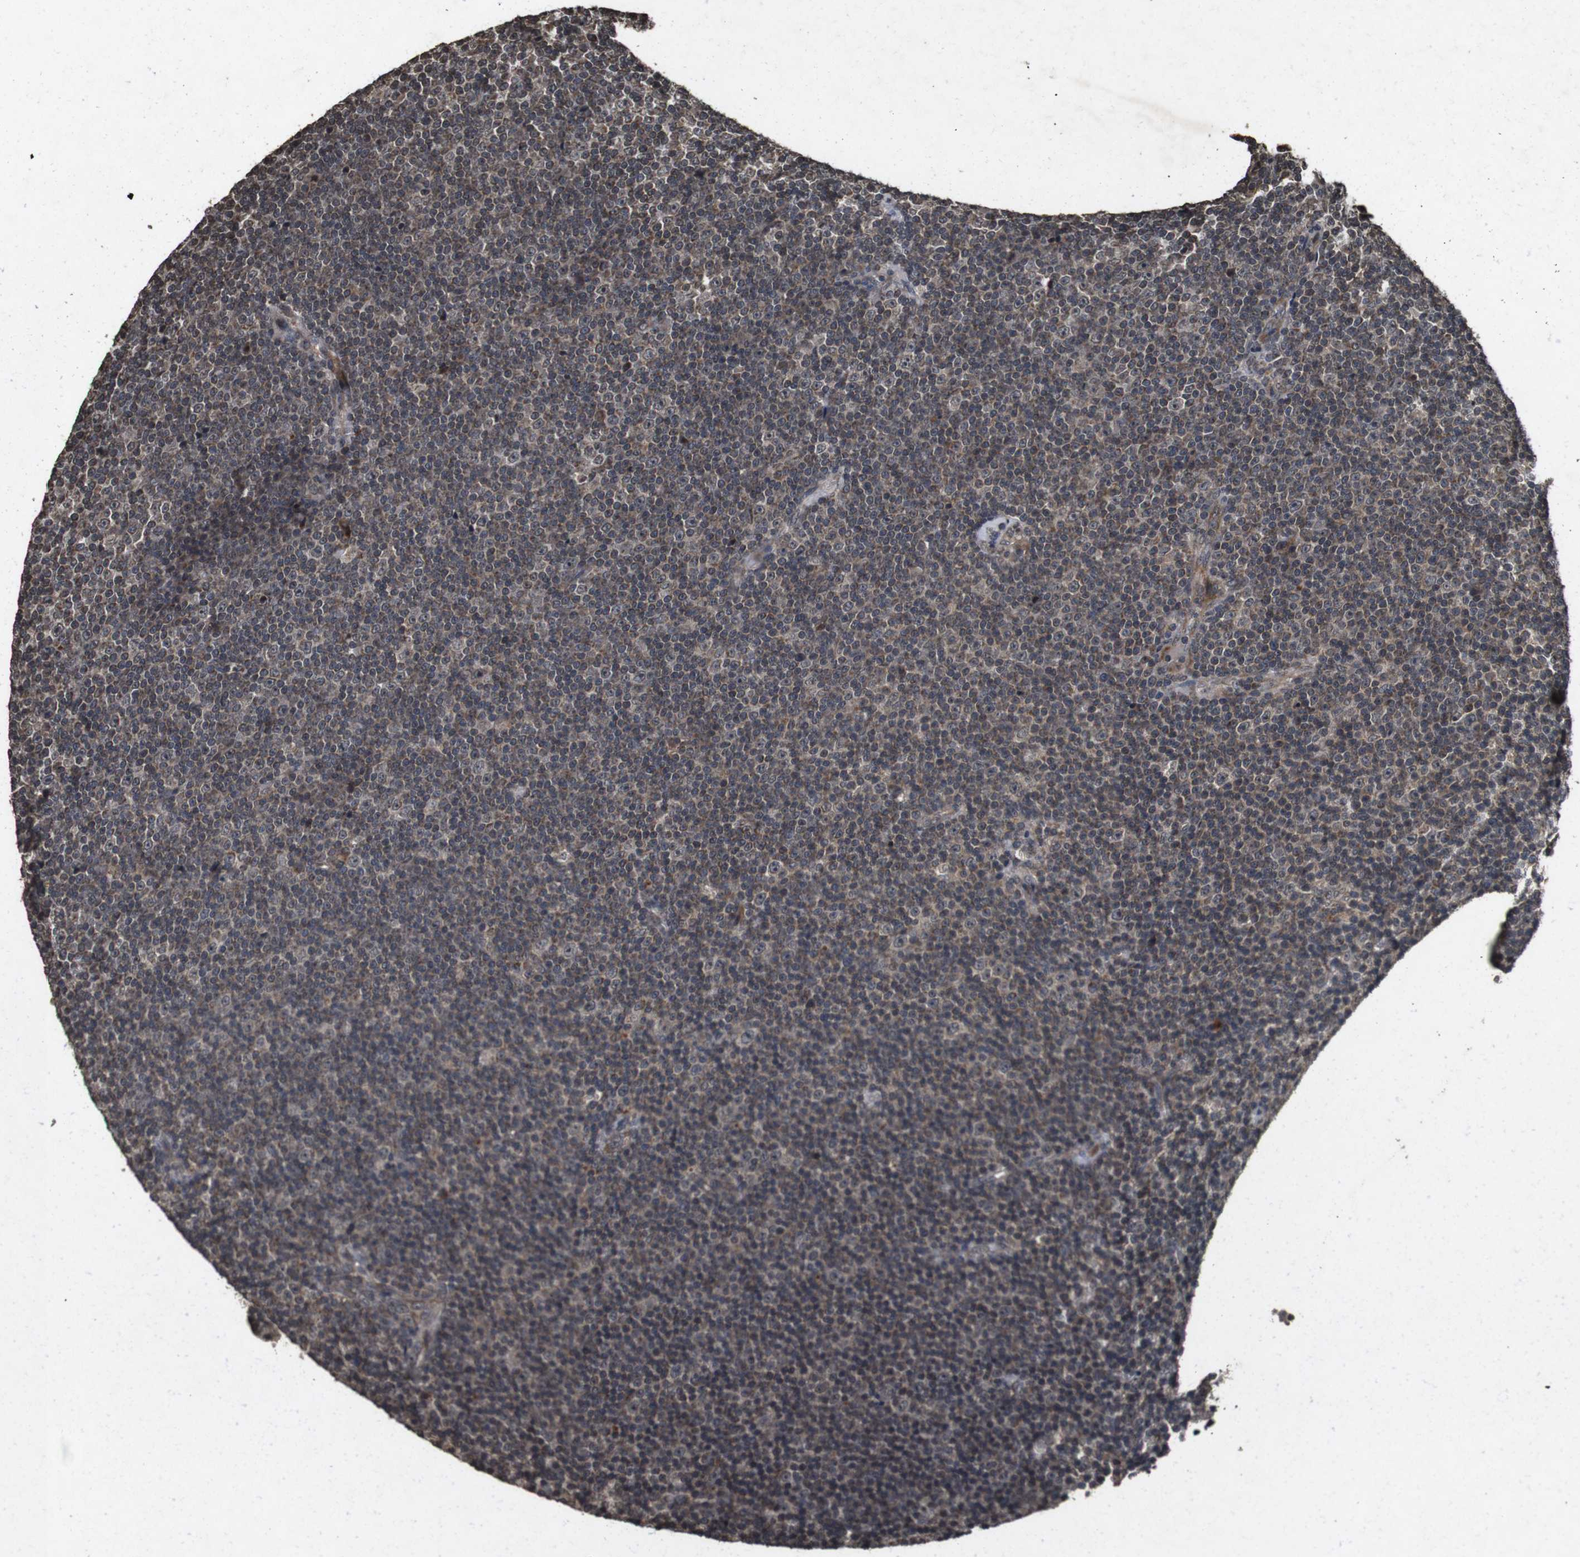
{"staining": {"intensity": "weak", "quantity": "25%-75%", "location": "cytoplasmic/membranous"}, "tissue": "lymphoma", "cell_type": "Tumor cells", "image_type": "cancer", "snomed": [{"axis": "morphology", "description": "Malignant lymphoma, non-Hodgkin's type, Low grade"}, {"axis": "topography", "description": "Lymph node"}], "caption": "Protein expression analysis of low-grade malignant lymphoma, non-Hodgkin's type demonstrates weak cytoplasmic/membranous expression in about 25%-75% of tumor cells.", "gene": "SORL1", "patient": {"sex": "female", "age": 67}}